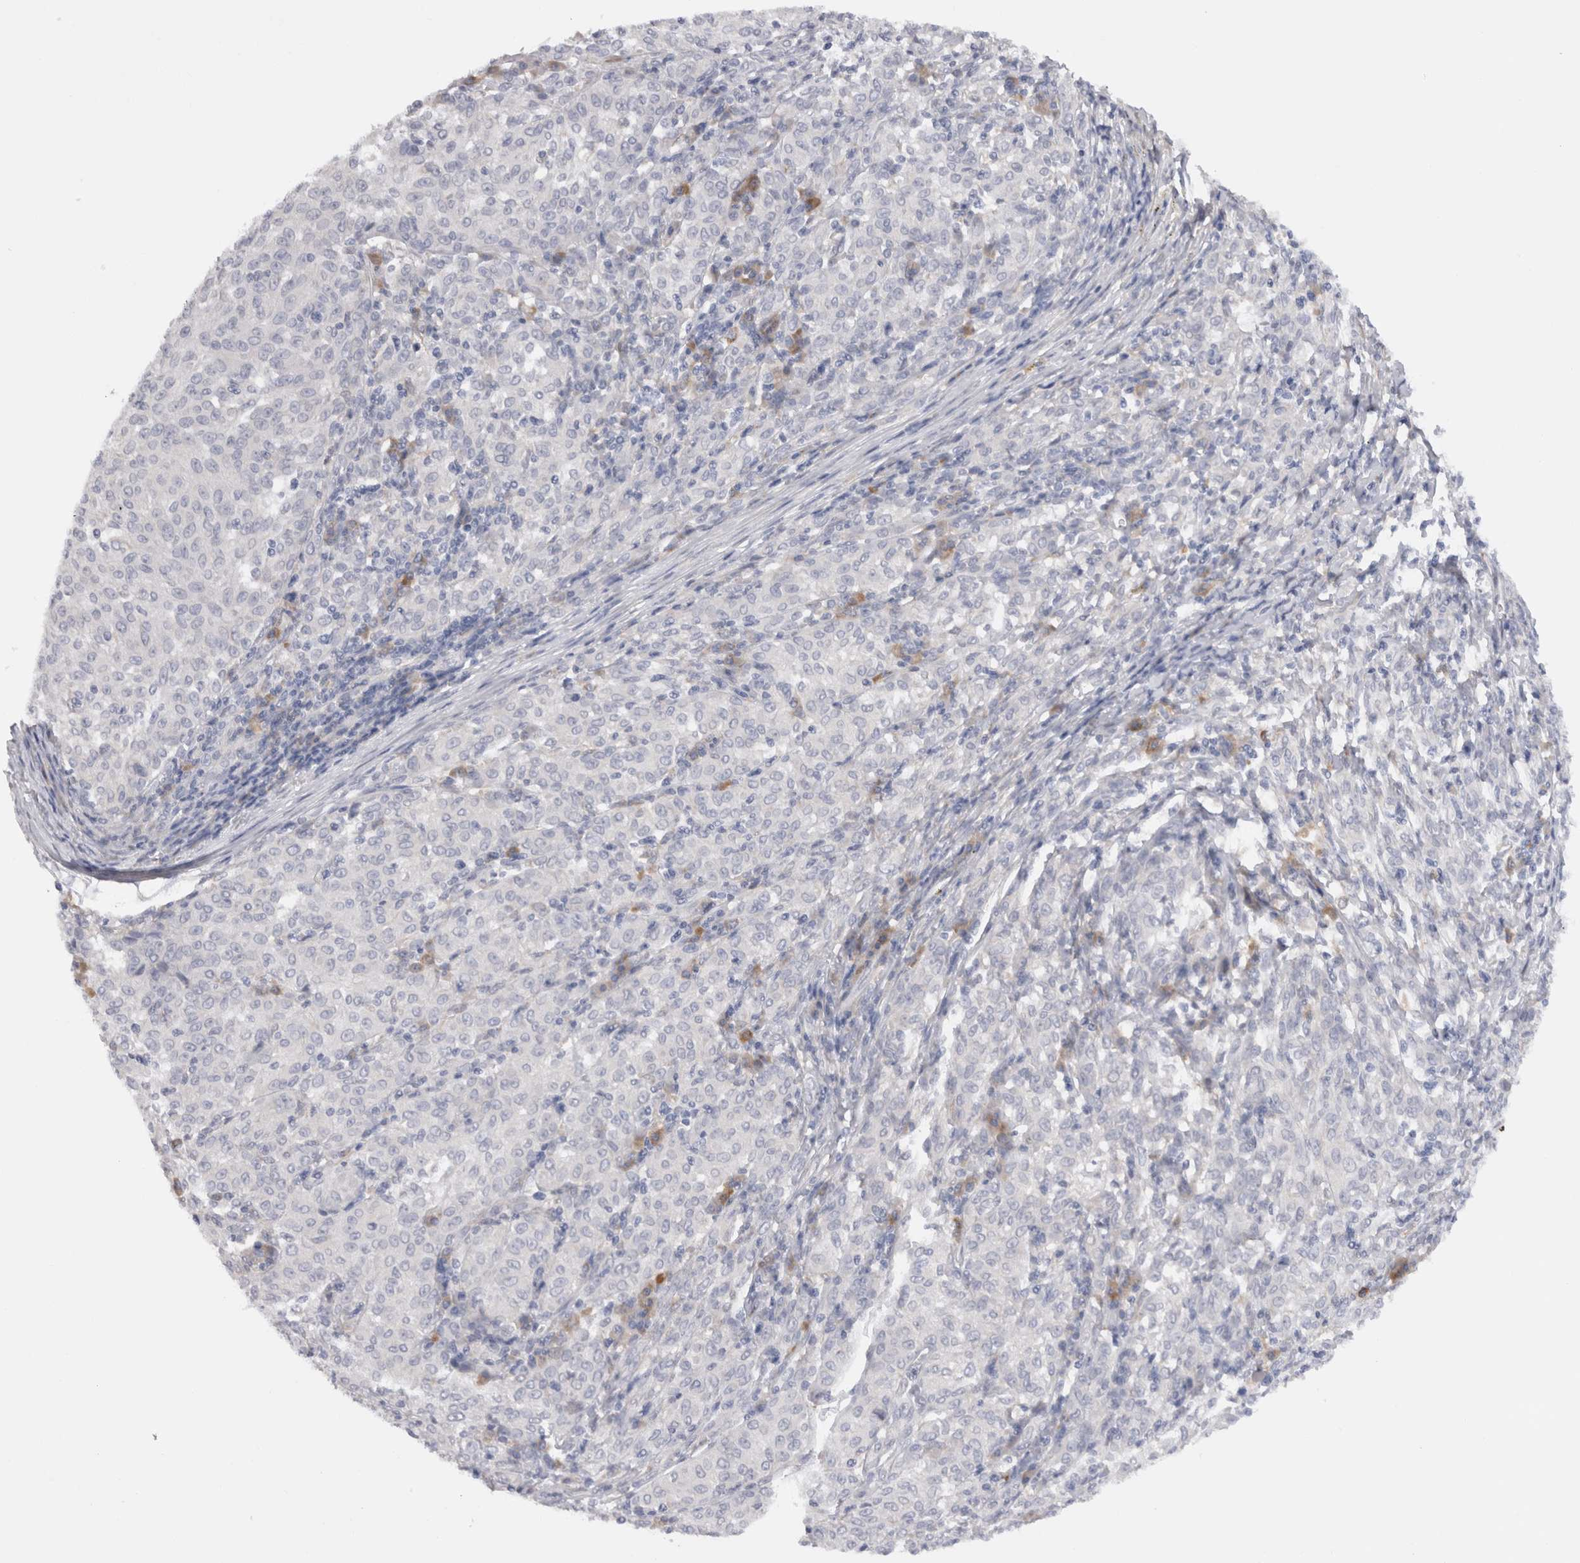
{"staining": {"intensity": "negative", "quantity": "none", "location": "none"}, "tissue": "melanoma", "cell_type": "Tumor cells", "image_type": "cancer", "snomed": [{"axis": "morphology", "description": "Malignant melanoma, NOS"}, {"axis": "topography", "description": "Skin"}], "caption": "This is an IHC histopathology image of melanoma. There is no expression in tumor cells.", "gene": "VCPIP1", "patient": {"sex": "female", "age": 72}}